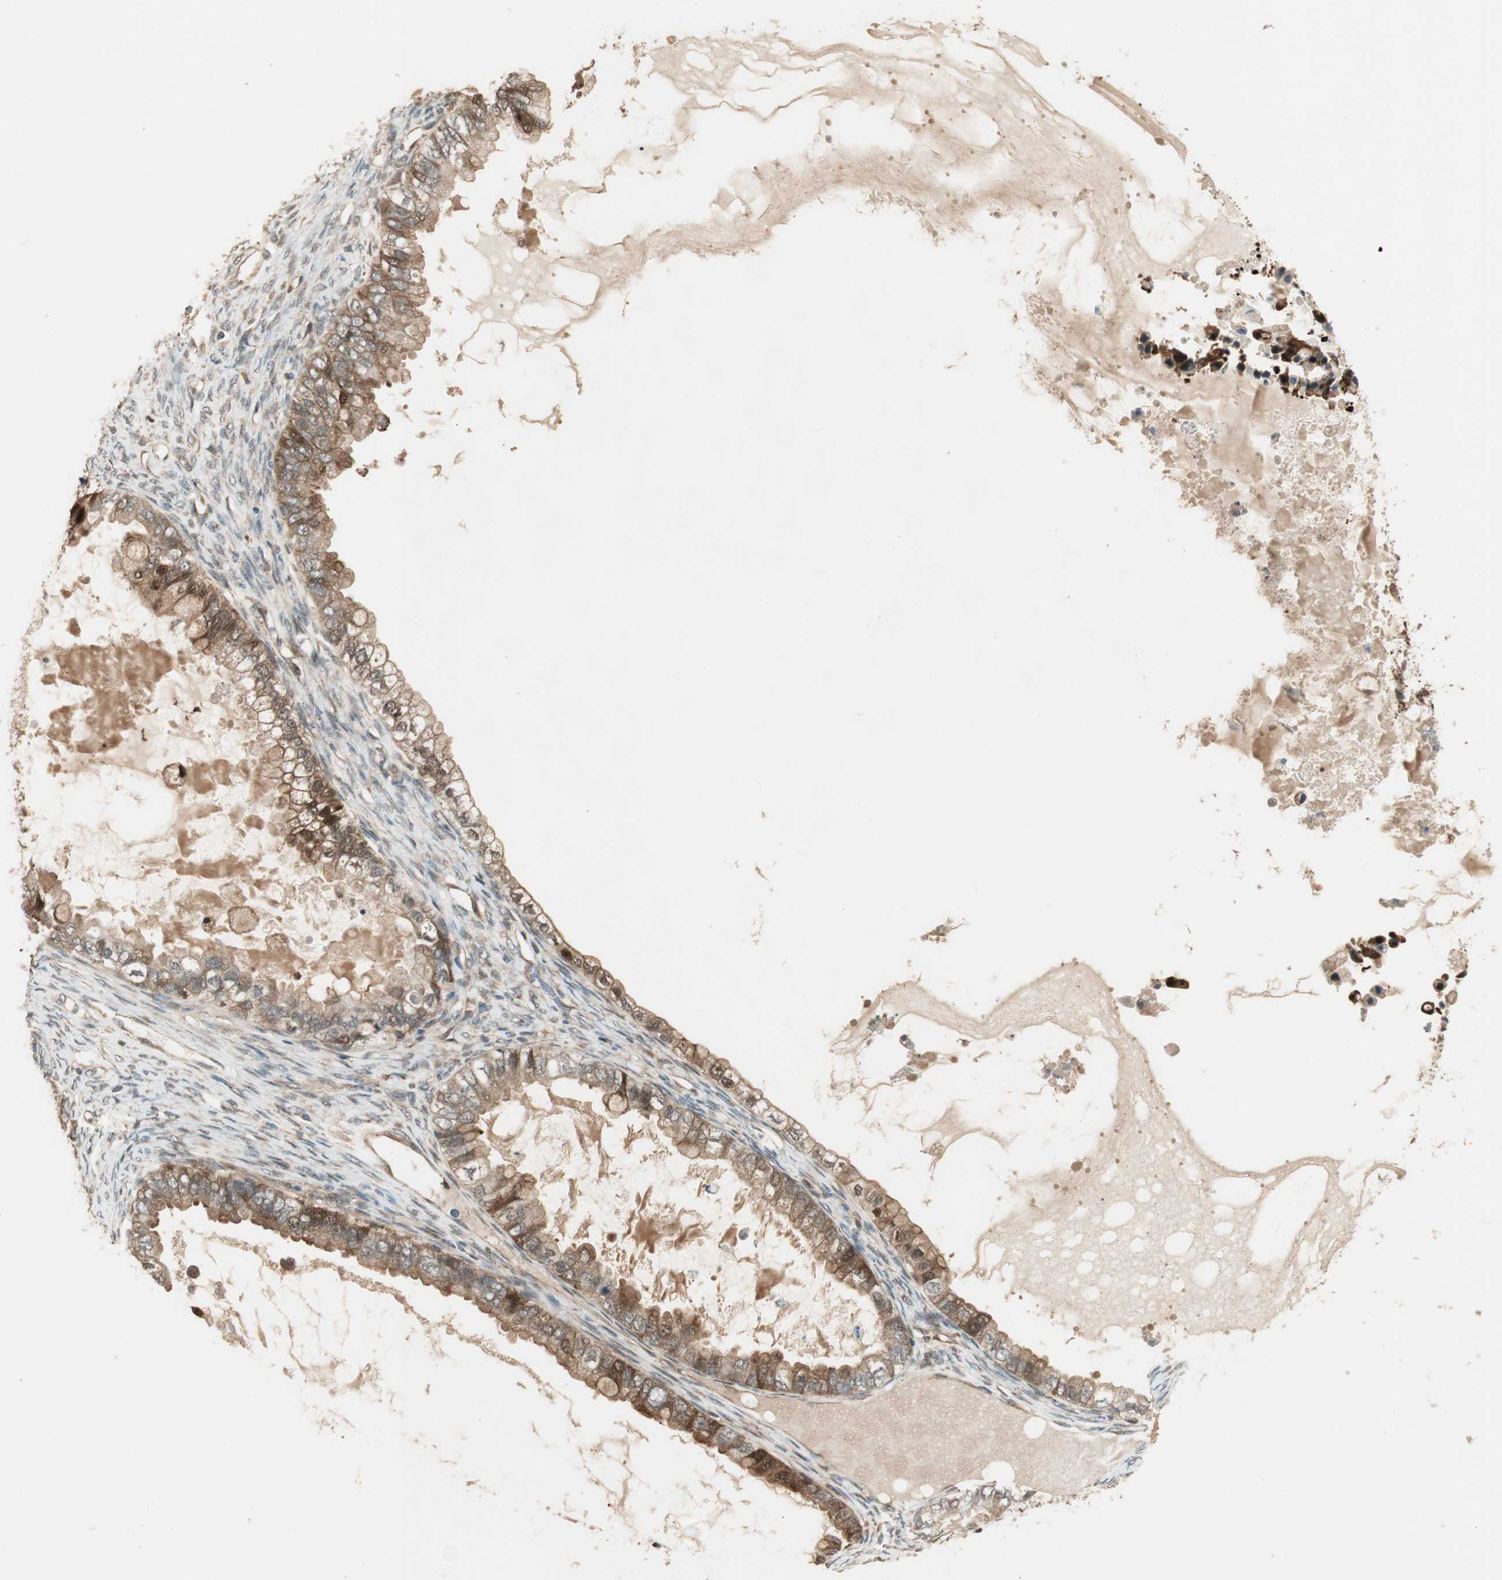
{"staining": {"intensity": "moderate", "quantity": ">75%", "location": "cytoplasmic/membranous"}, "tissue": "ovarian cancer", "cell_type": "Tumor cells", "image_type": "cancer", "snomed": [{"axis": "morphology", "description": "Cystadenocarcinoma, mucinous, NOS"}, {"axis": "topography", "description": "Ovary"}], "caption": "Protein staining exhibits moderate cytoplasmic/membranous positivity in about >75% of tumor cells in mucinous cystadenocarcinoma (ovarian).", "gene": "CNOT4", "patient": {"sex": "female", "age": 80}}